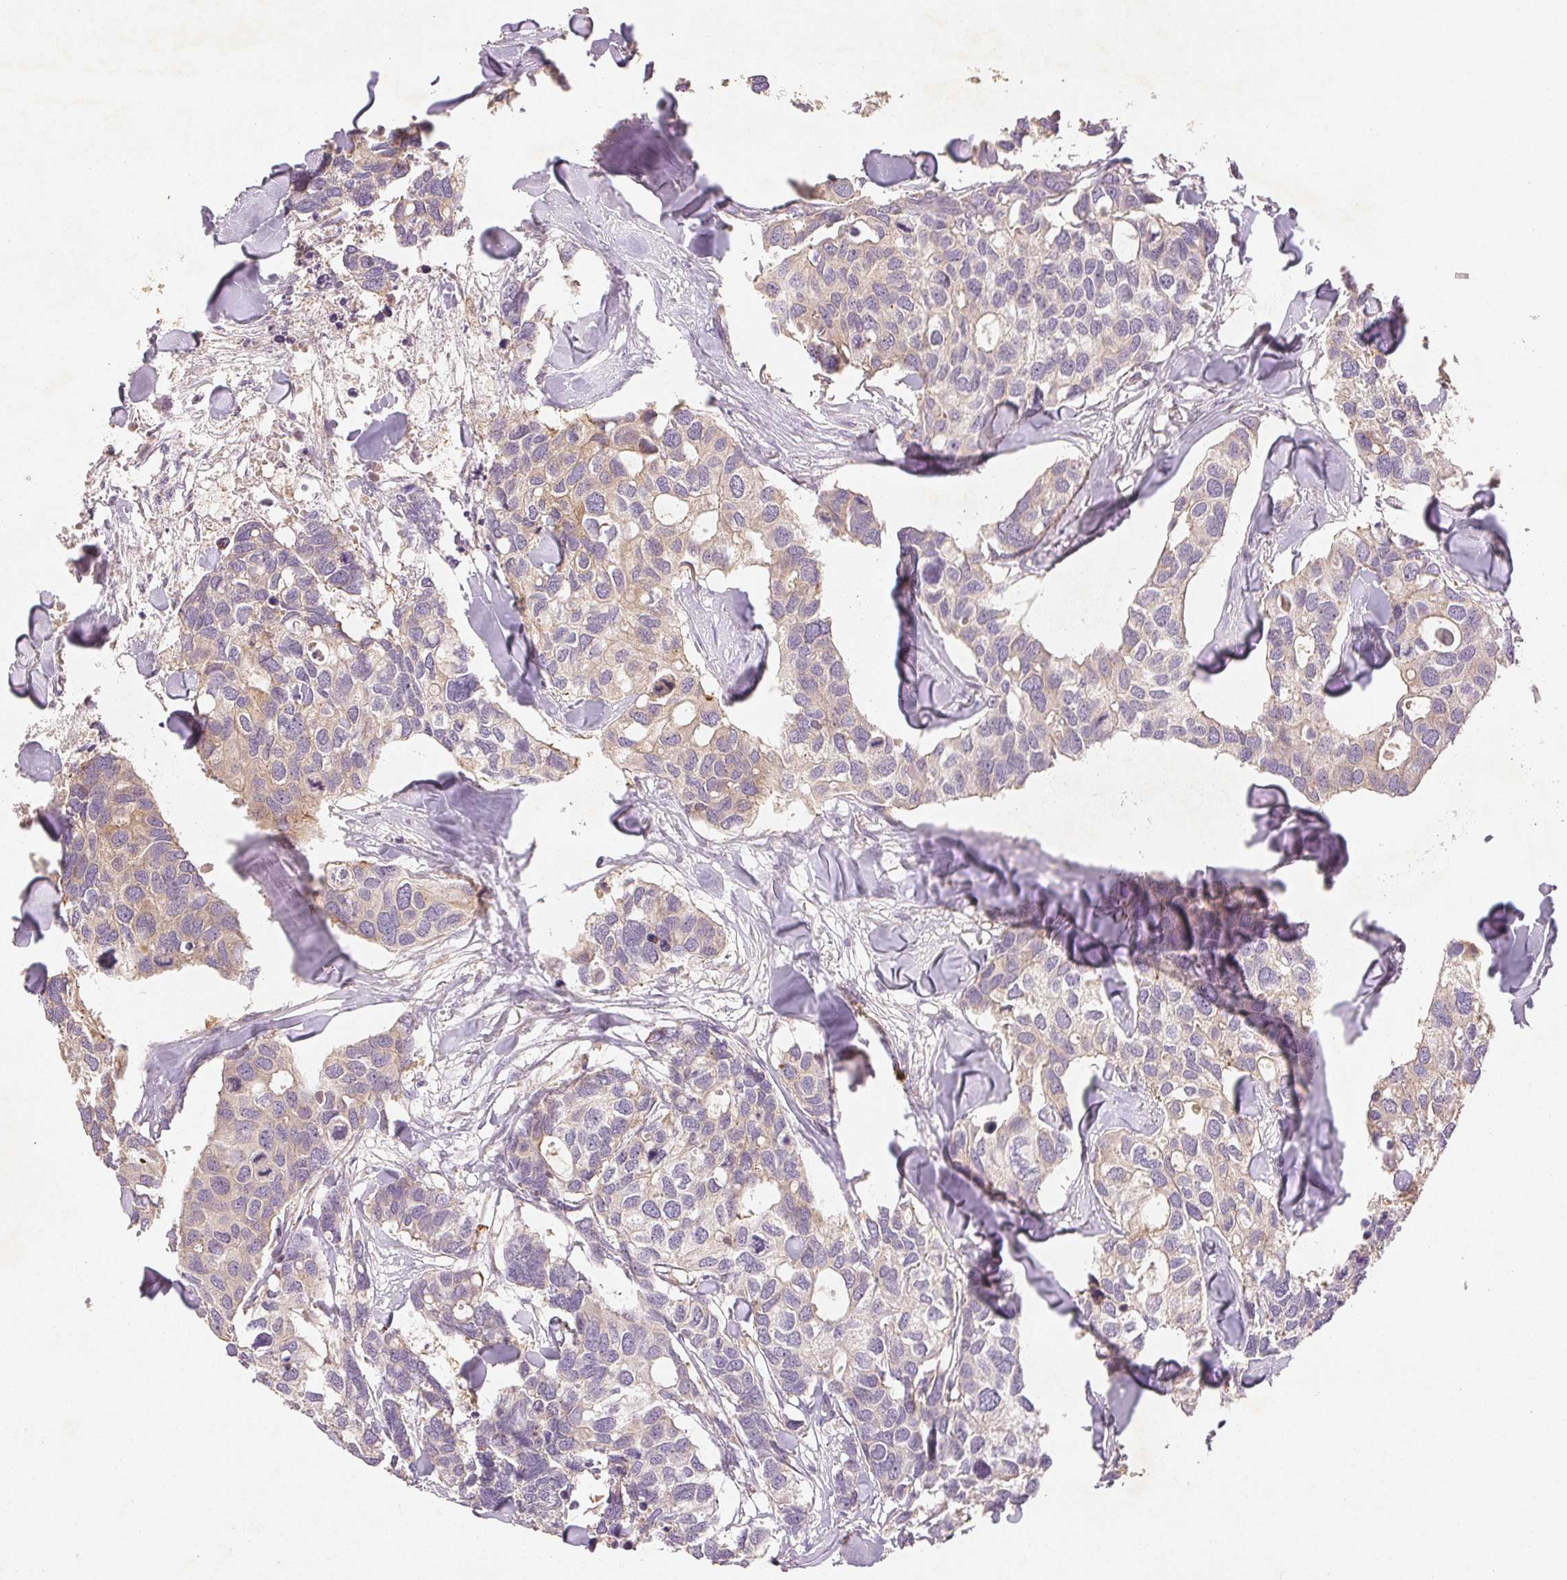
{"staining": {"intensity": "weak", "quantity": "<25%", "location": "cytoplasmic/membranous"}, "tissue": "breast cancer", "cell_type": "Tumor cells", "image_type": "cancer", "snomed": [{"axis": "morphology", "description": "Duct carcinoma"}, {"axis": "topography", "description": "Breast"}], "caption": "Immunohistochemistry (IHC) histopathology image of neoplastic tissue: breast cancer stained with DAB (3,3'-diaminobenzidine) reveals no significant protein staining in tumor cells.", "gene": "YIF1B", "patient": {"sex": "female", "age": 83}}